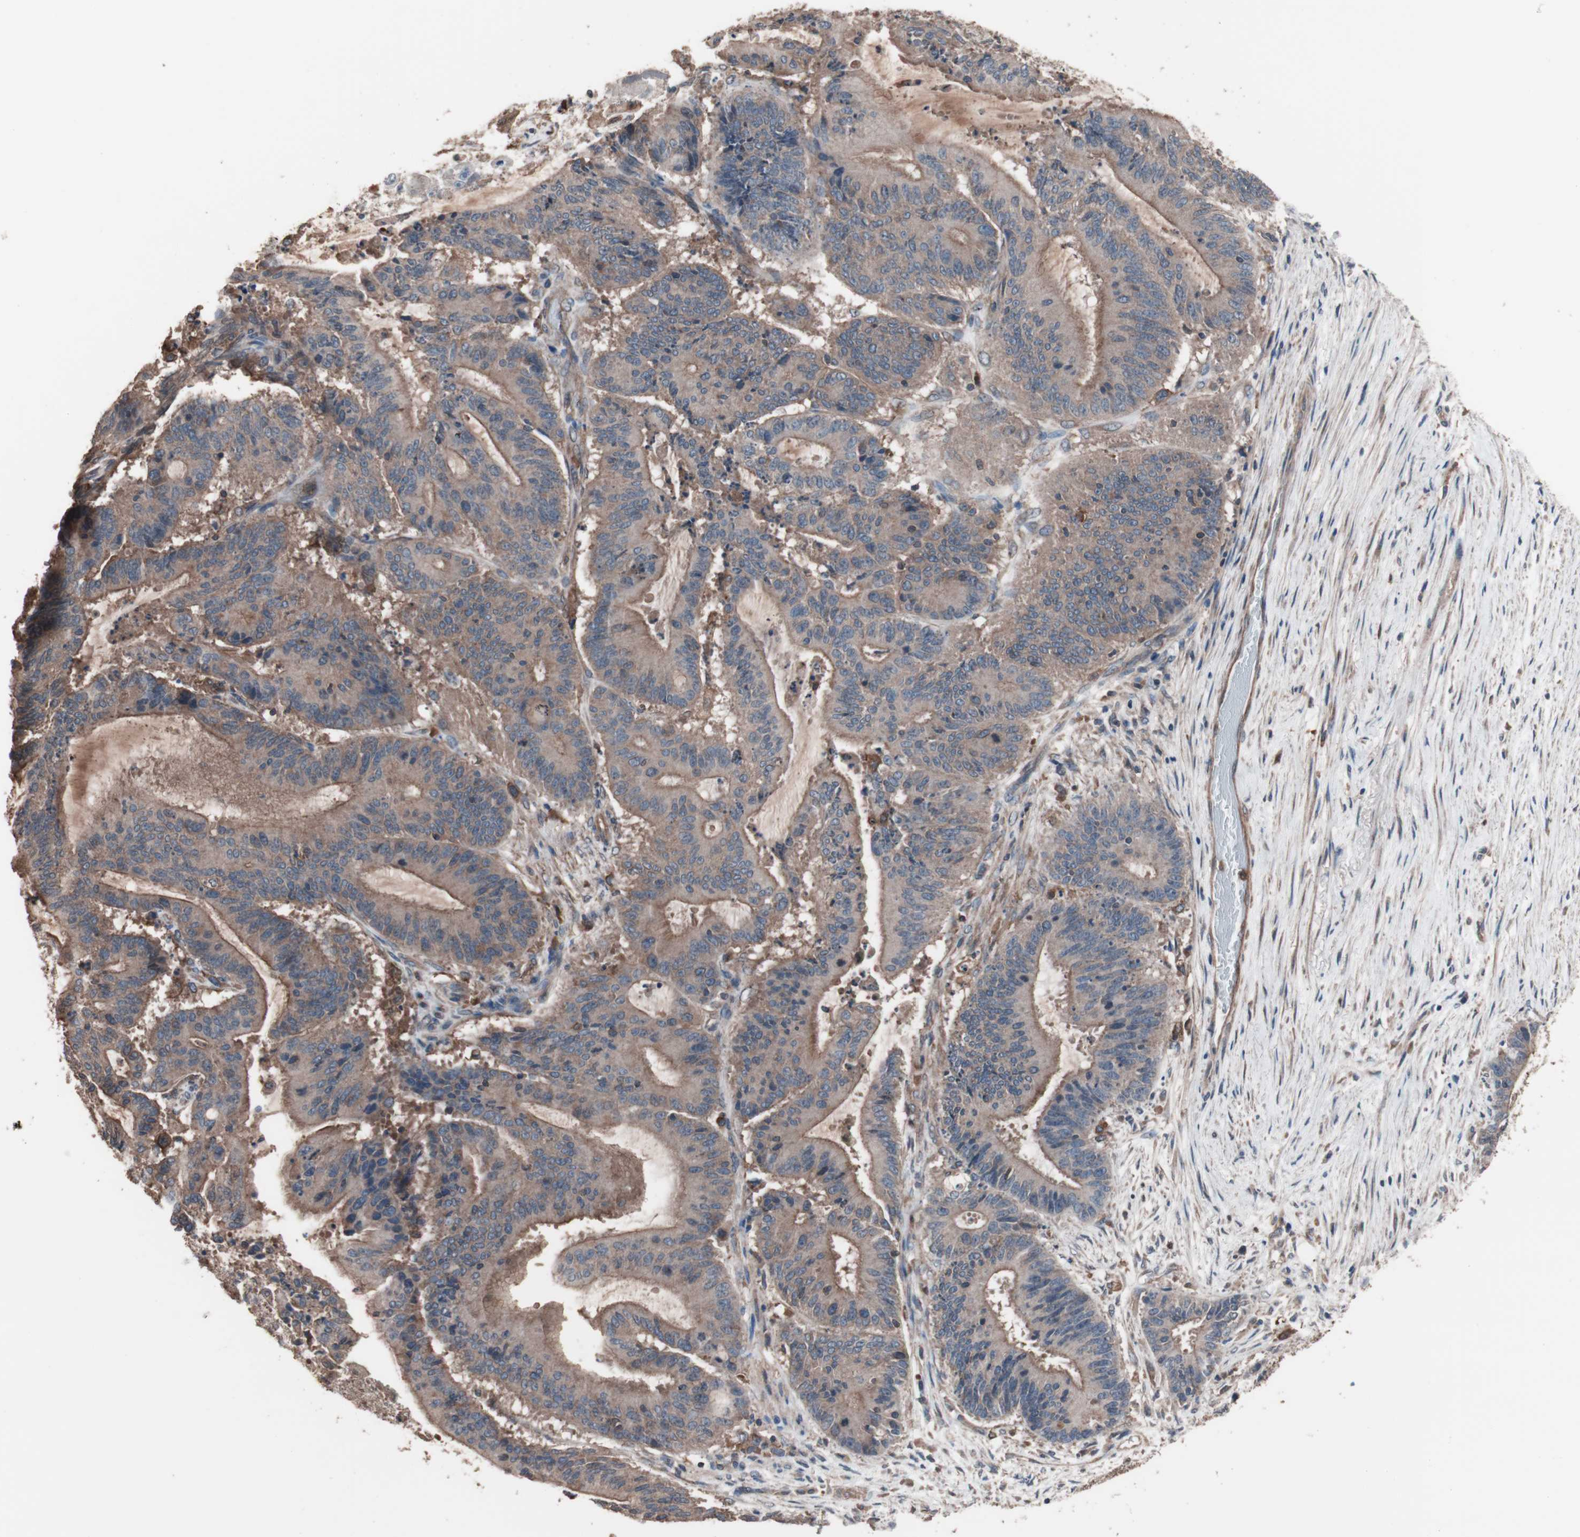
{"staining": {"intensity": "moderate", "quantity": ">75%", "location": "cytoplasmic/membranous"}, "tissue": "liver cancer", "cell_type": "Tumor cells", "image_type": "cancer", "snomed": [{"axis": "morphology", "description": "Cholangiocarcinoma"}, {"axis": "topography", "description": "Liver"}], "caption": "Protein staining demonstrates moderate cytoplasmic/membranous expression in about >75% of tumor cells in liver cancer.", "gene": "ATG7", "patient": {"sex": "female", "age": 73}}